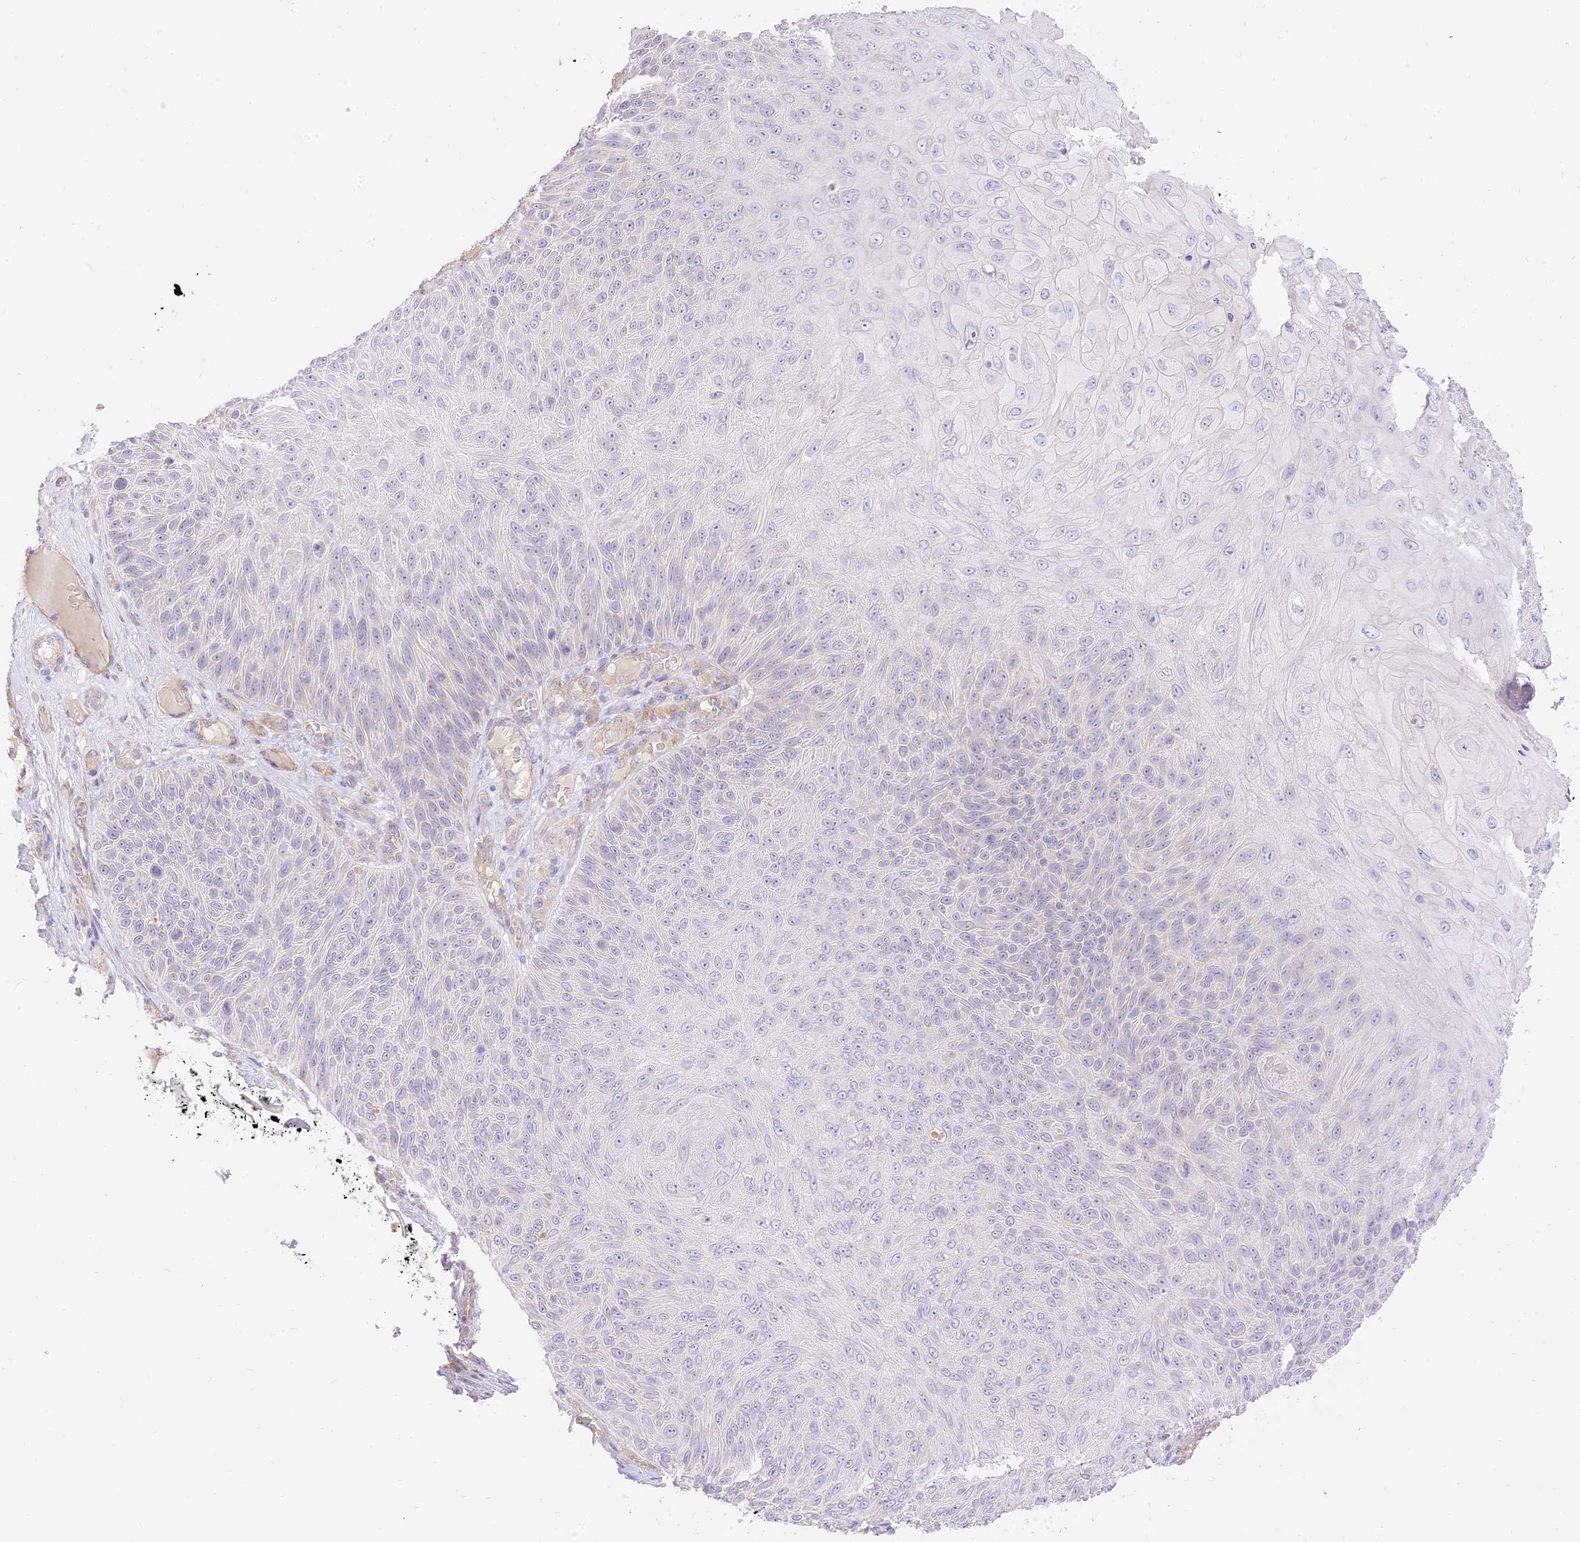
{"staining": {"intensity": "negative", "quantity": "none", "location": "none"}, "tissue": "skin cancer", "cell_type": "Tumor cells", "image_type": "cancer", "snomed": [{"axis": "morphology", "description": "Squamous cell carcinoma, NOS"}, {"axis": "topography", "description": "Skin"}], "caption": "A histopathology image of human squamous cell carcinoma (skin) is negative for staining in tumor cells. The staining is performed using DAB (3,3'-diaminobenzidine) brown chromogen with nuclei counter-stained in using hematoxylin.", "gene": "LRRC15", "patient": {"sex": "female", "age": 88}}